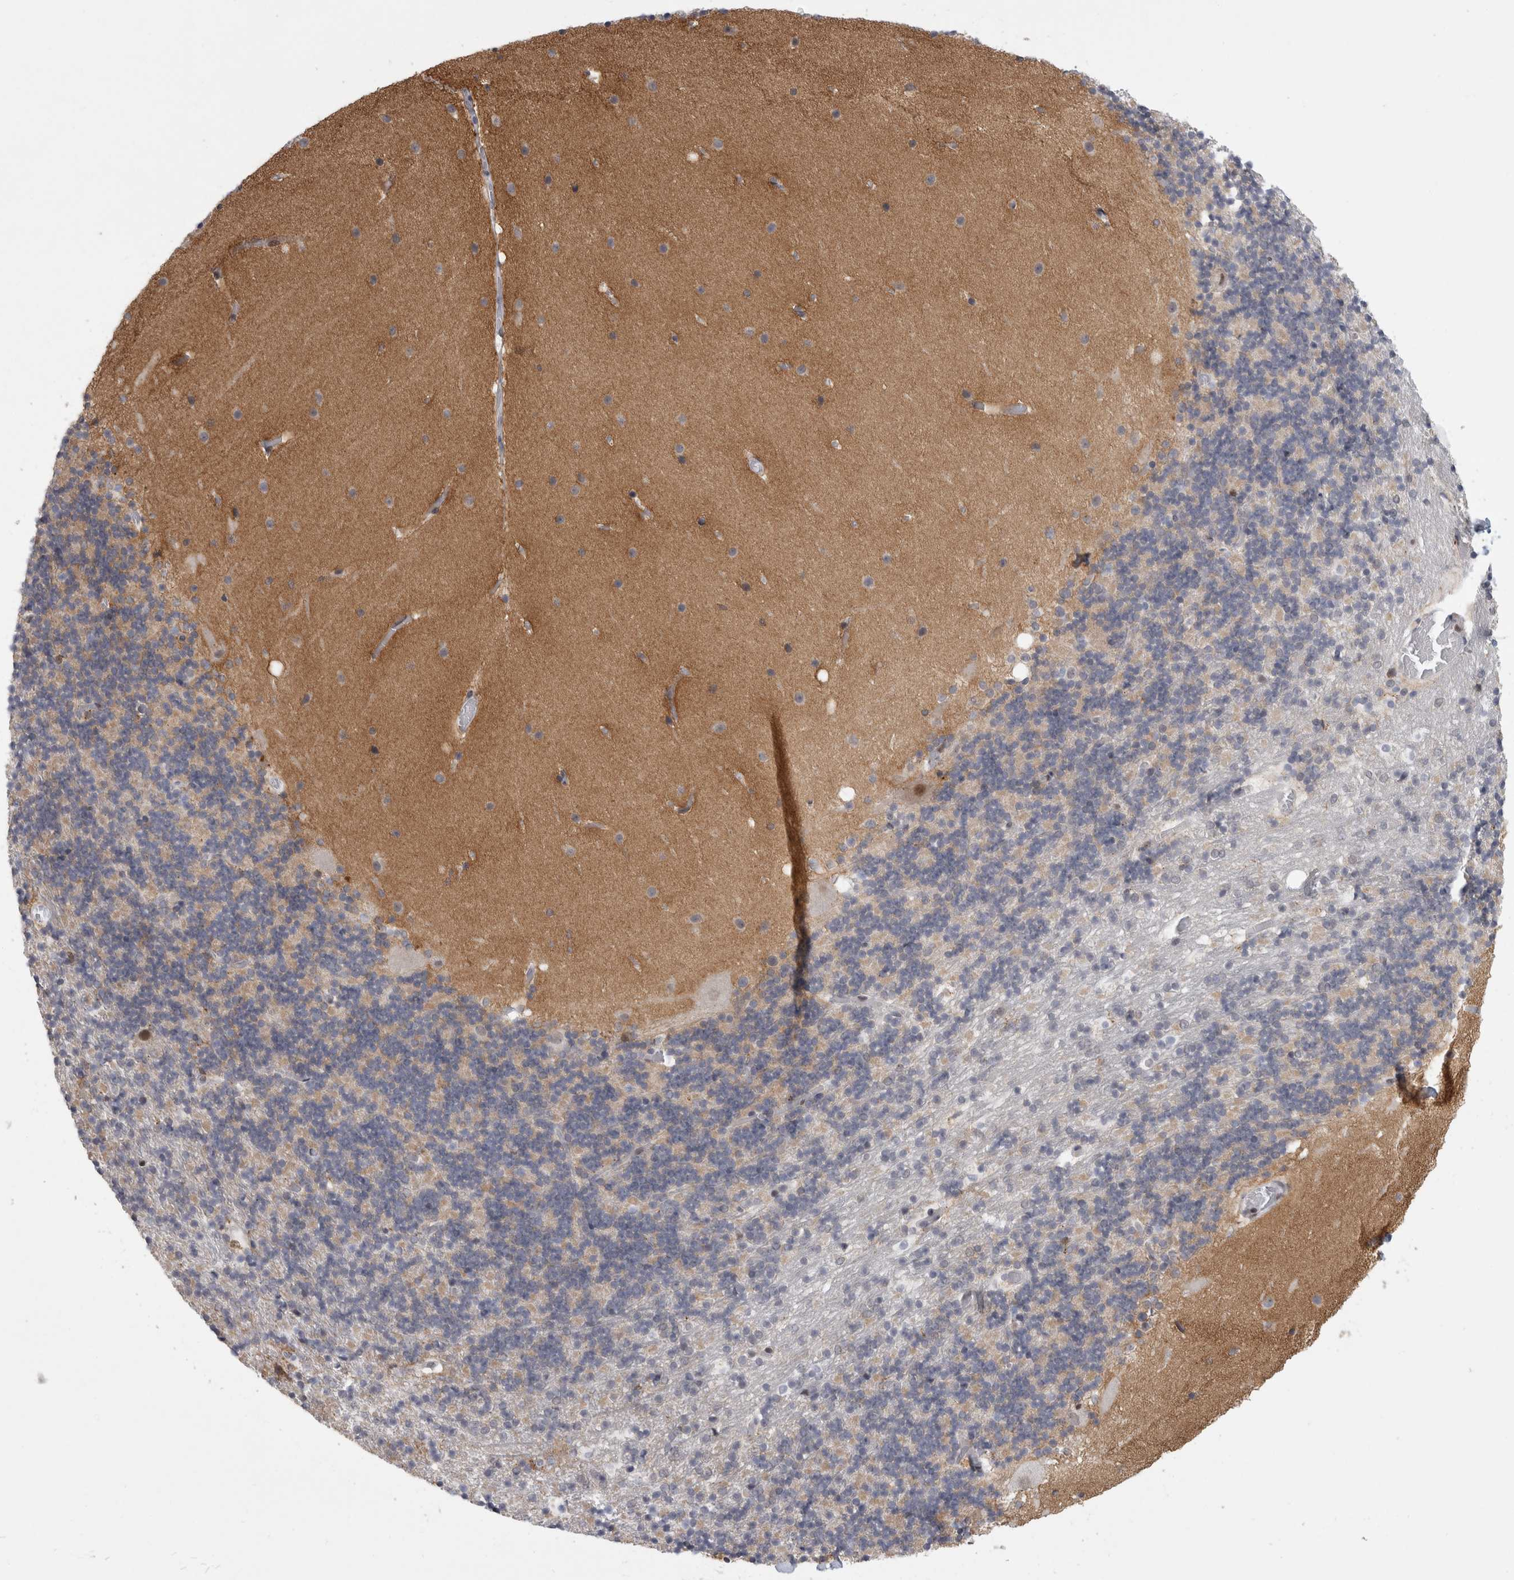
{"staining": {"intensity": "weak", "quantity": "25%-75%", "location": "cytoplasmic/membranous"}, "tissue": "cerebellum", "cell_type": "Cells in granular layer", "image_type": "normal", "snomed": [{"axis": "morphology", "description": "Normal tissue, NOS"}, {"axis": "topography", "description": "Cerebellum"}], "caption": "DAB (3,3'-diaminobenzidine) immunohistochemical staining of normal cerebellum demonstrates weak cytoplasmic/membranous protein staining in approximately 25%-75% of cells in granular layer.", "gene": "SRARP", "patient": {"sex": "male", "age": 57}}